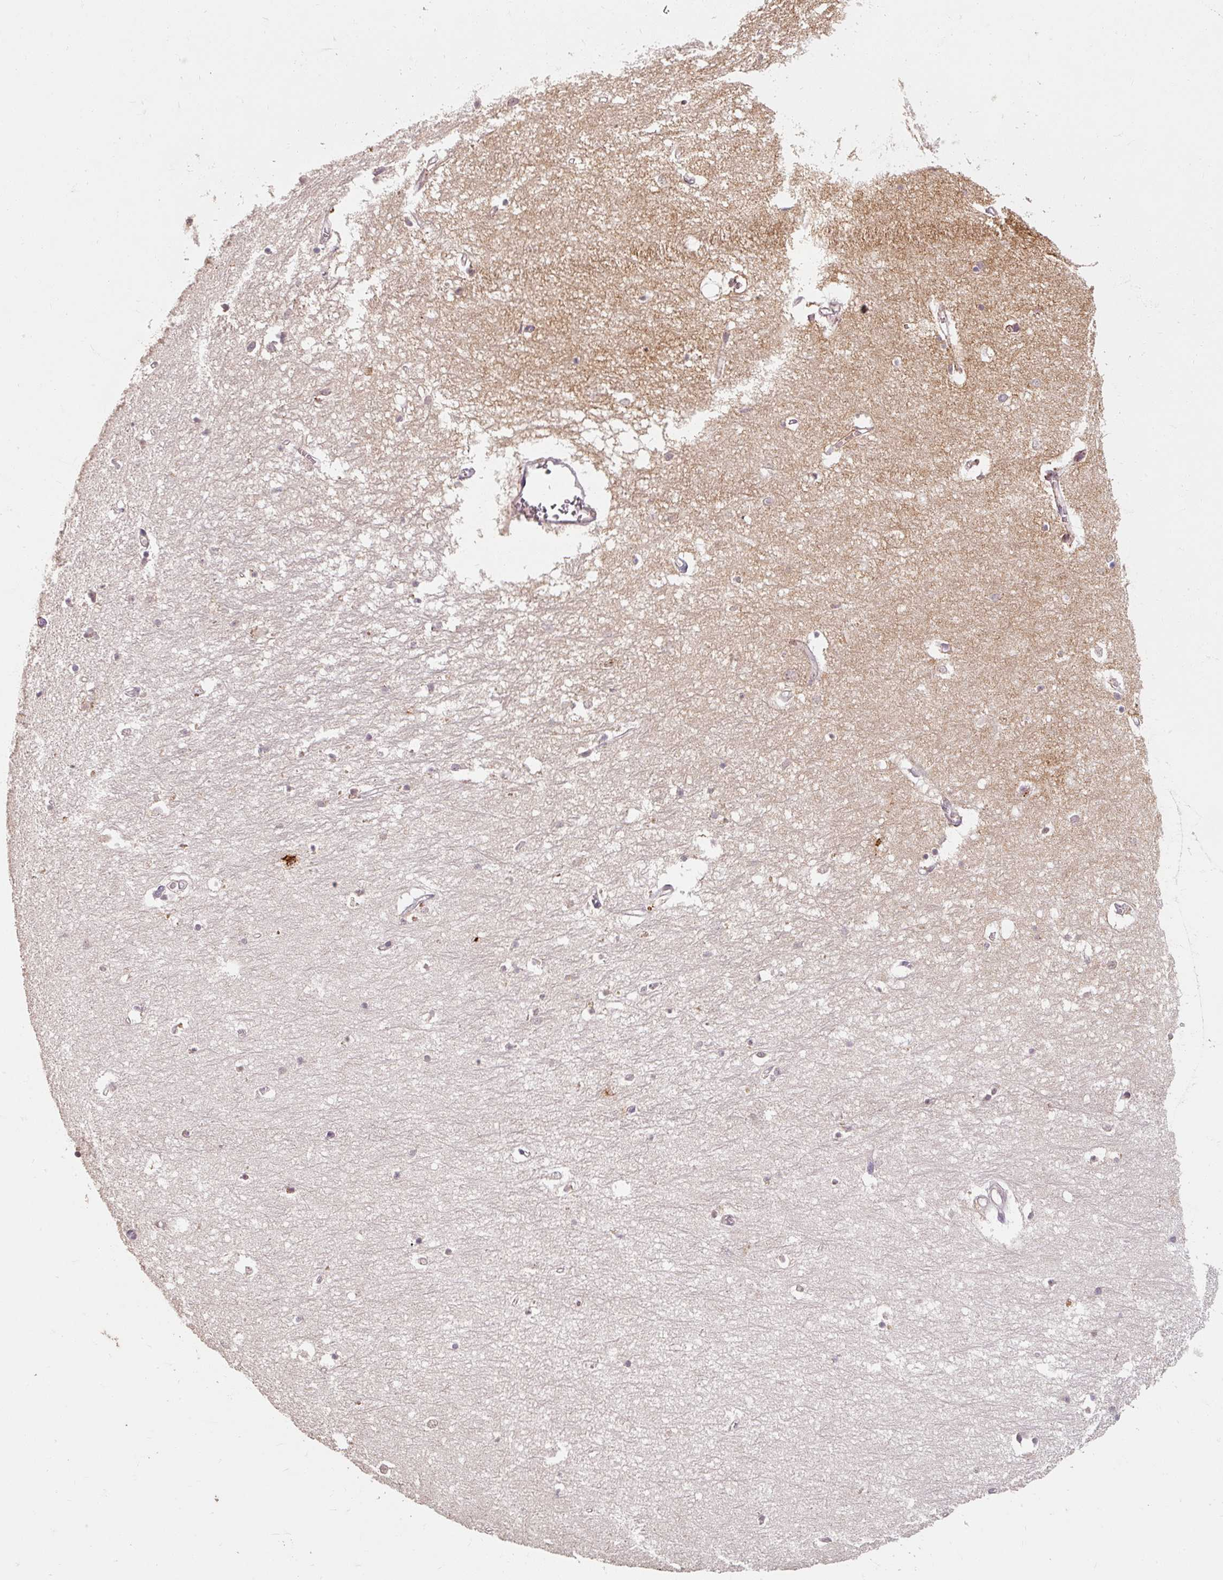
{"staining": {"intensity": "negative", "quantity": "none", "location": "none"}, "tissue": "hippocampus", "cell_type": "Glial cells", "image_type": "normal", "snomed": [{"axis": "morphology", "description": "Normal tissue, NOS"}, {"axis": "topography", "description": "Hippocampus"}], "caption": "DAB (3,3'-diaminobenzidine) immunohistochemical staining of unremarkable hippocampus demonstrates no significant expression in glial cells. (Stains: DAB IHC with hematoxylin counter stain, Microscopy: brightfield microscopy at high magnification).", "gene": "CFAP65", "patient": {"sex": "female", "age": 64}}